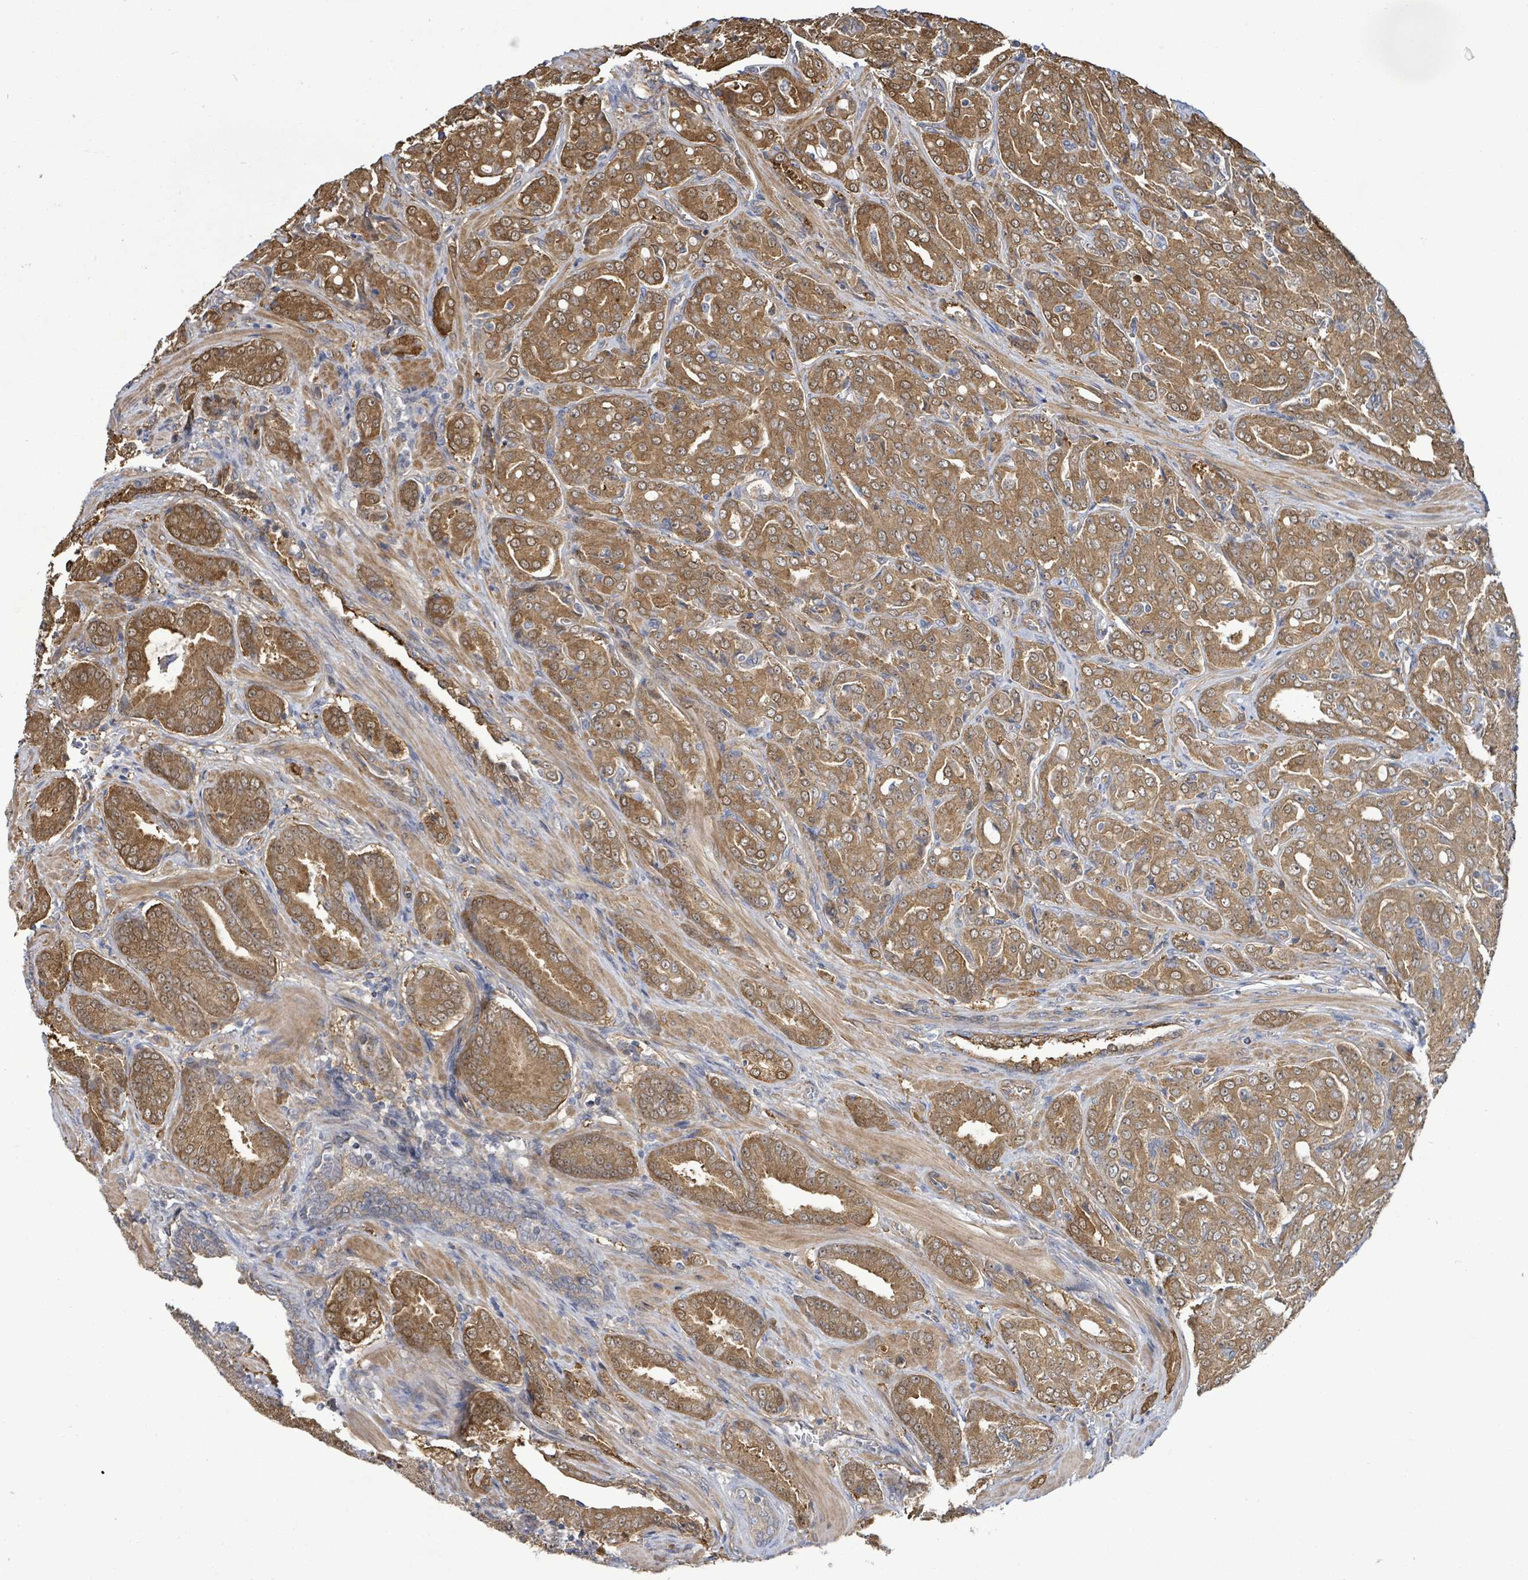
{"staining": {"intensity": "moderate", "quantity": ">75%", "location": "cytoplasmic/membranous,nuclear"}, "tissue": "prostate cancer", "cell_type": "Tumor cells", "image_type": "cancer", "snomed": [{"axis": "morphology", "description": "Adenocarcinoma, High grade"}, {"axis": "topography", "description": "Prostate"}], "caption": "Immunohistochemical staining of prostate cancer exhibits moderate cytoplasmic/membranous and nuclear protein staining in approximately >75% of tumor cells.", "gene": "KBTBD11", "patient": {"sex": "male", "age": 68}}